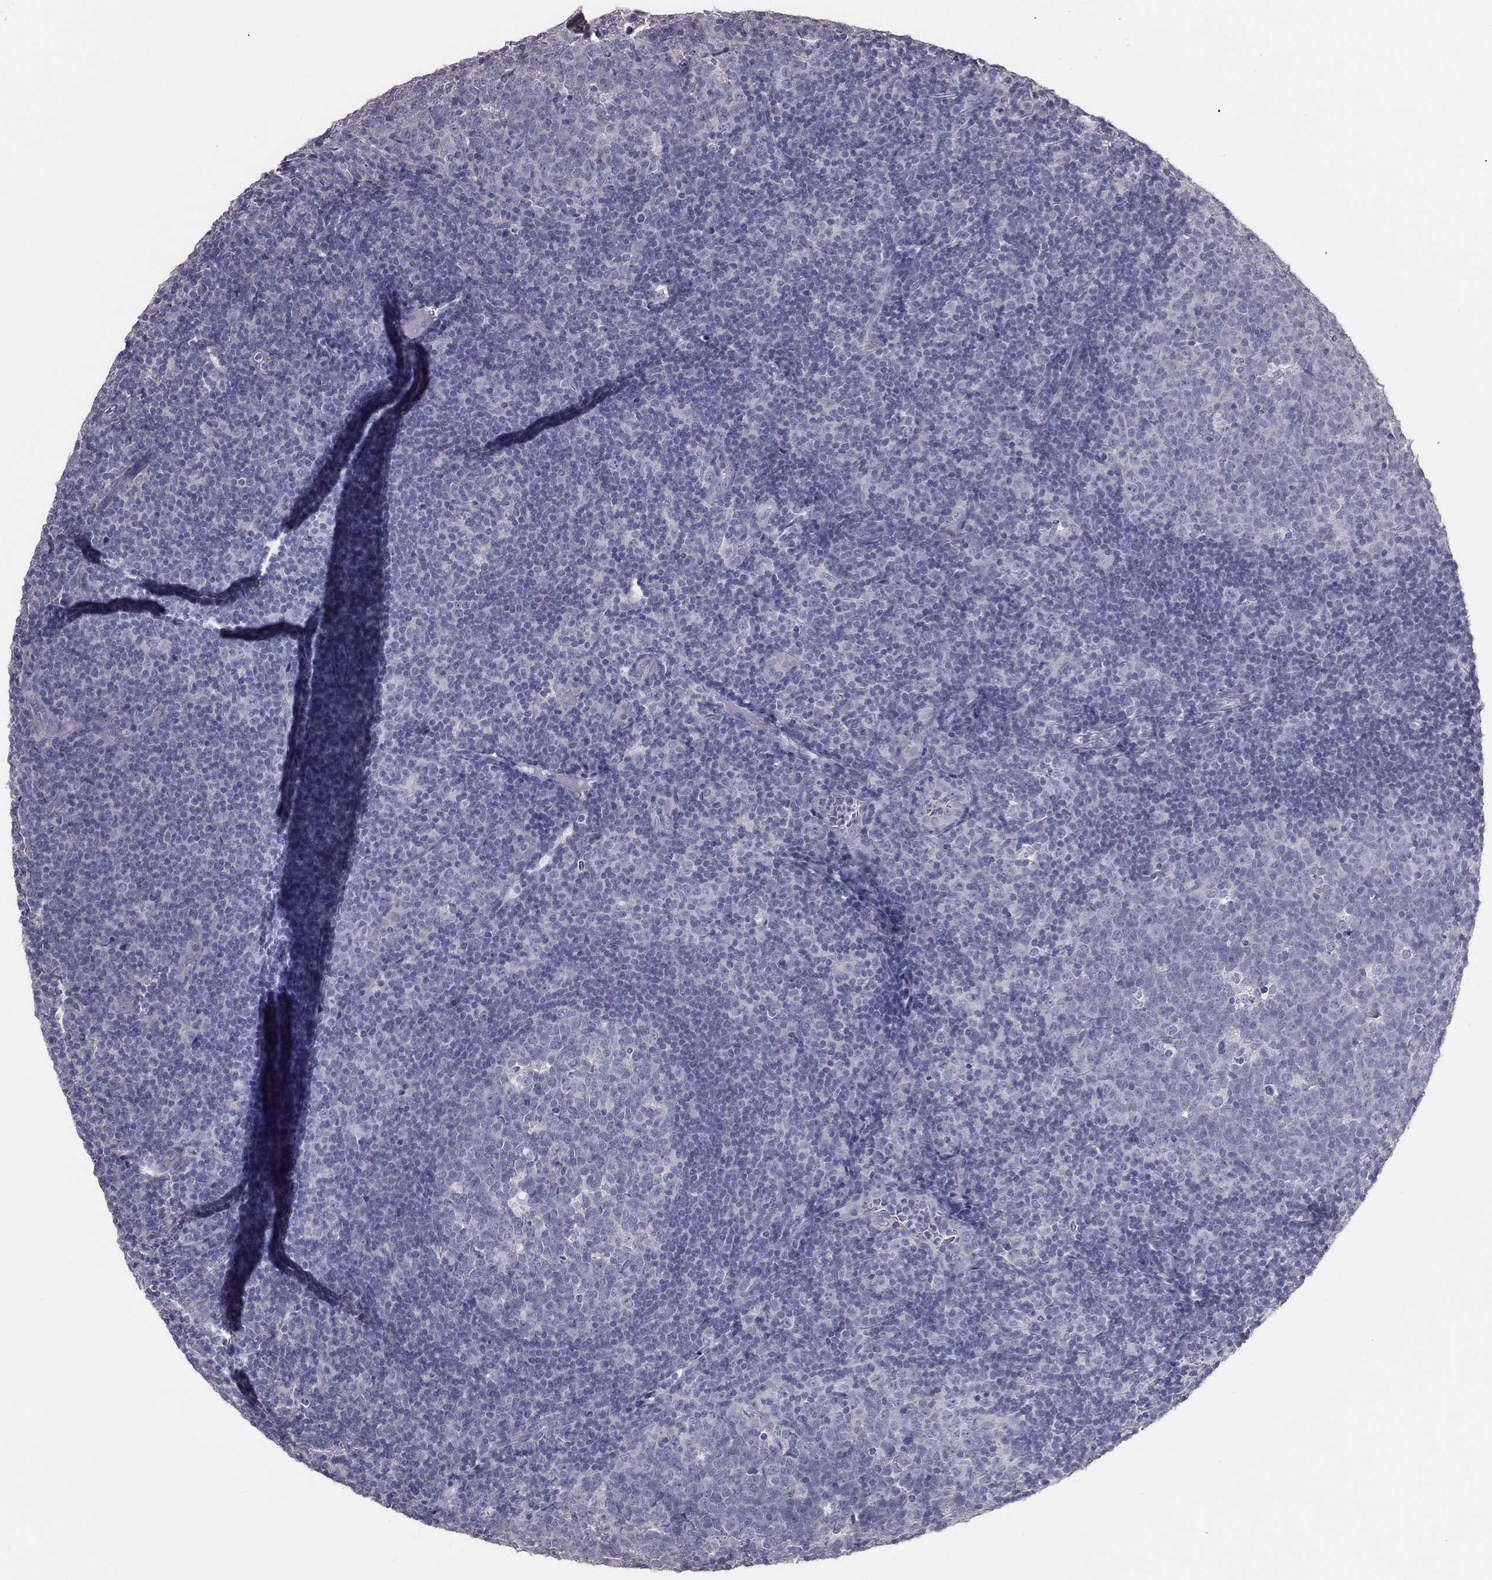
{"staining": {"intensity": "negative", "quantity": "none", "location": "none"}, "tissue": "tonsil", "cell_type": "Germinal center cells", "image_type": "normal", "snomed": [{"axis": "morphology", "description": "Normal tissue, NOS"}, {"axis": "topography", "description": "Tonsil"}], "caption": "Unremarkable tonsil was stained to show a protein in brown. There is no significant staining in germinal center cells. Nuclei are stained in blue.", "gene": "MUC13", "patient": {"sex": "female", "age": 5}}